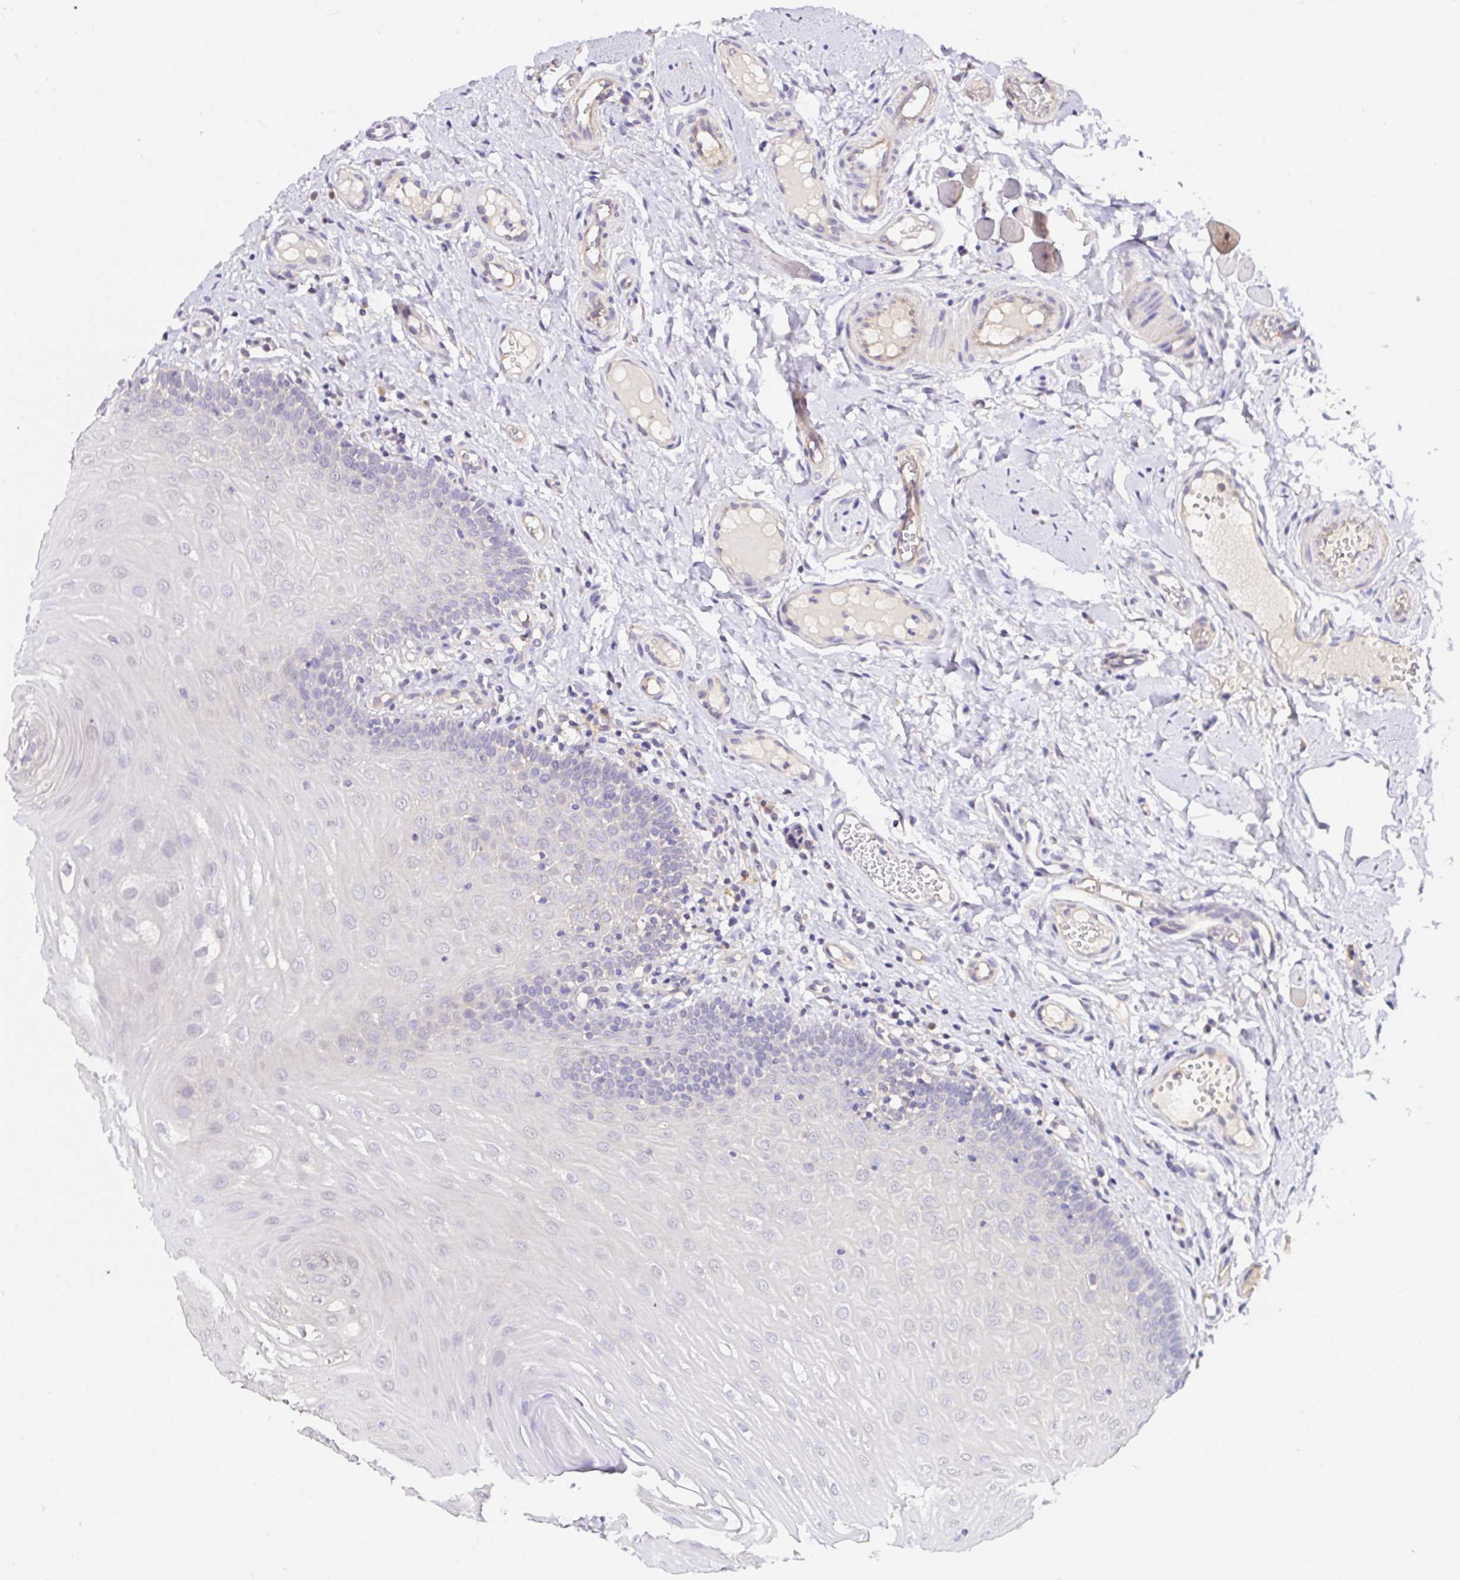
{"staining": {"intensity": "negative", "quantity": "none", "location": "none"}, "tissue": "oral mucosa", "cell_type": "Squamous epithelial cells", "image_type": "normal", "snomed": [{"axis": "morphology", "description": "Normal tissue, NOS"}, {"axis": "topography", "description": "Oral tissue"}, {"axis": "topography", "description": "Tounge, NOS"}], "caption": "Benign oral mucosa was stained to show a protein in brown. There is no significant positivity in squamous epithelial cells. Nuclei are stained in blue.", "gene": "RSRP1", "patient": {"sex": "female", "age": 58}}